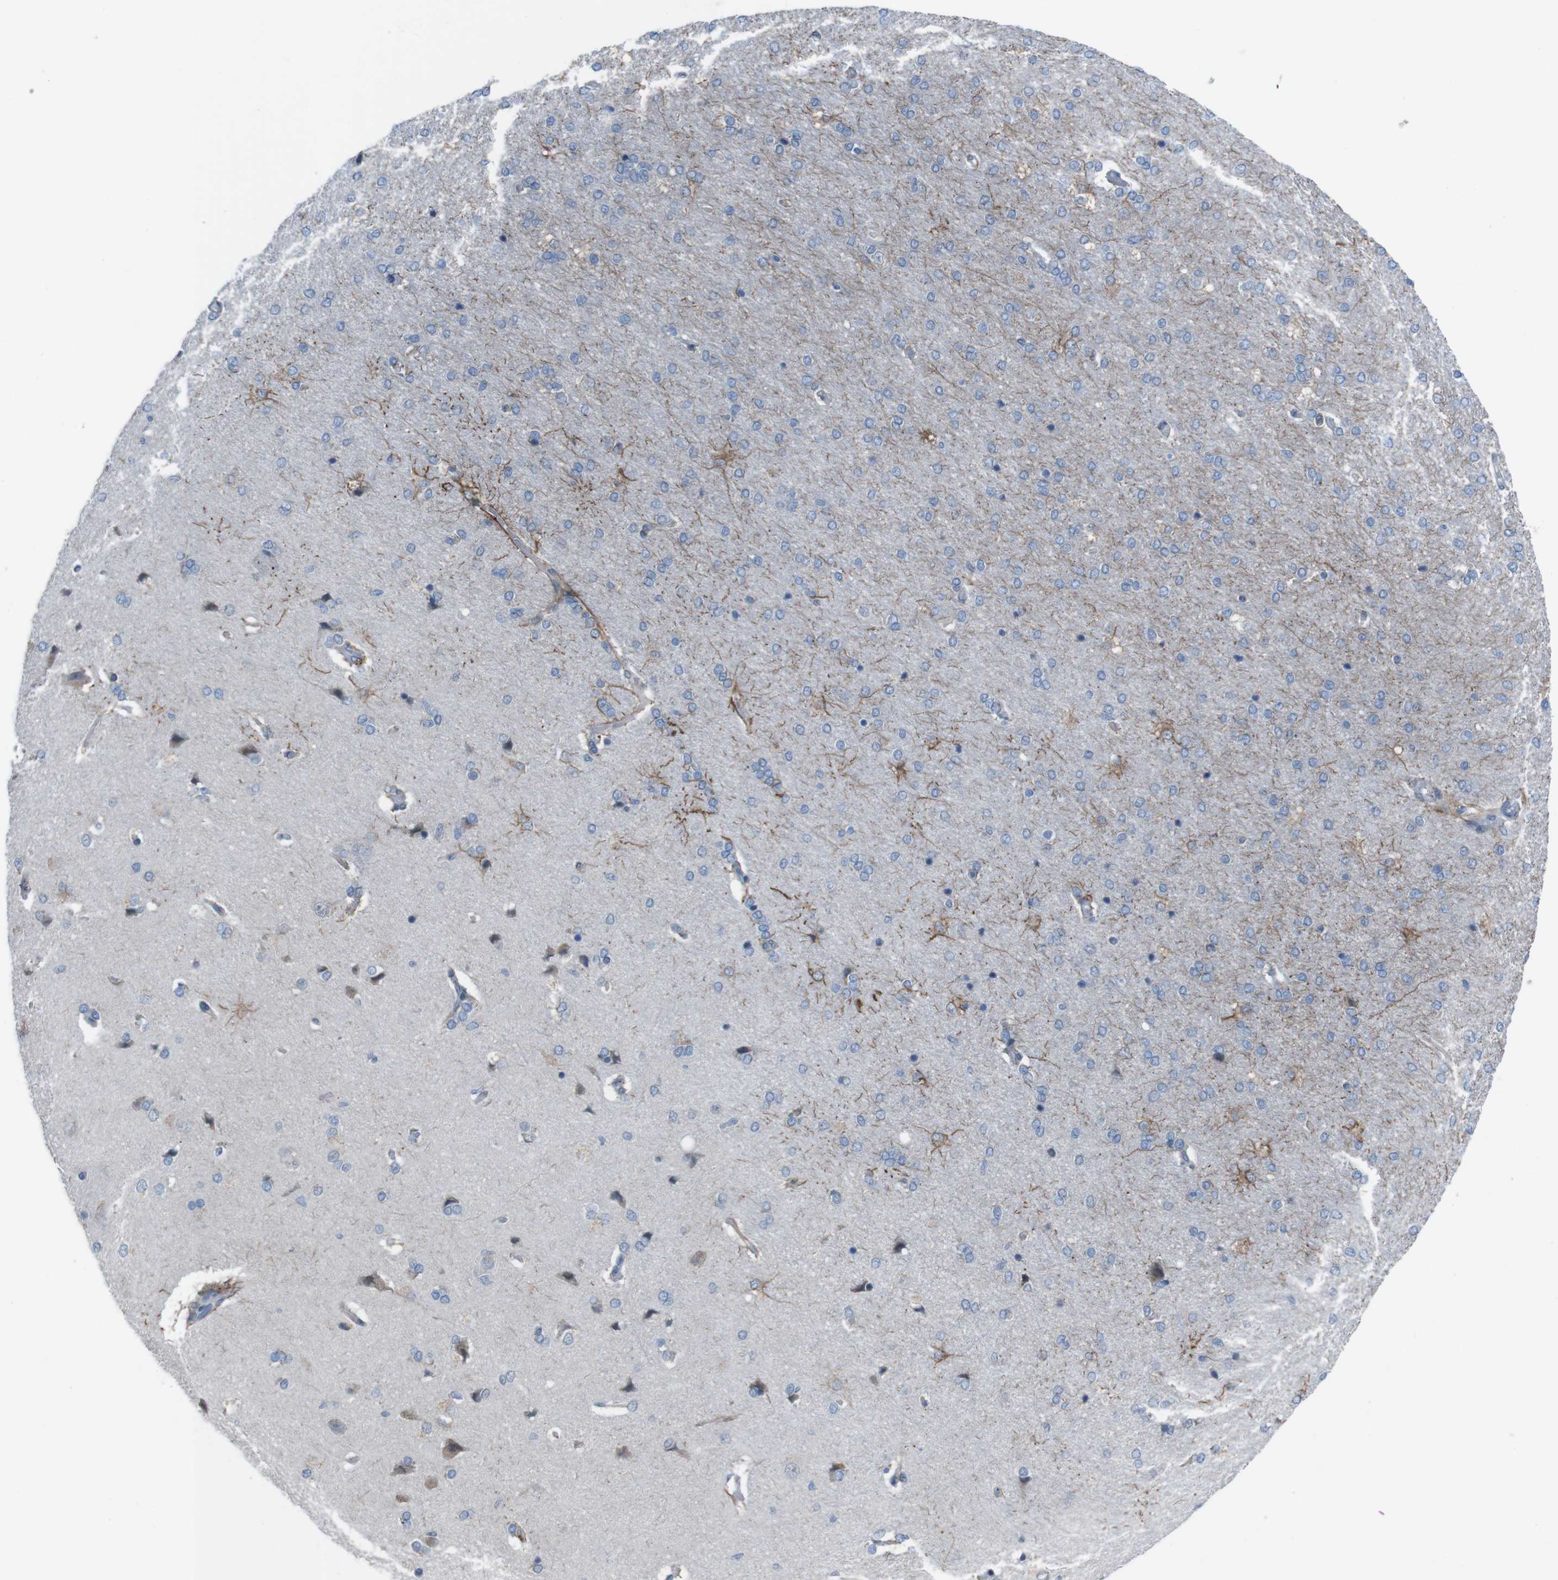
{"staining": {"intensity": "negative", "quantity": "none", "location": "none"}, "tissue": "cerebral cortex", "cell_type": "Endothelial cells", "image_type": "normal", "snomed": [{"axis": "morphology", "description": "Normal tissue, NOS"}, {"axis": "topography", "description": "Cerebral cortex"}], "caption": "This is an immunohistochemistry photomicrograph of benign cerebral cortex. There is no staining in endothelial cells.", "gene": "CDH22", "patient": {"sex": "male", "age": 62}}